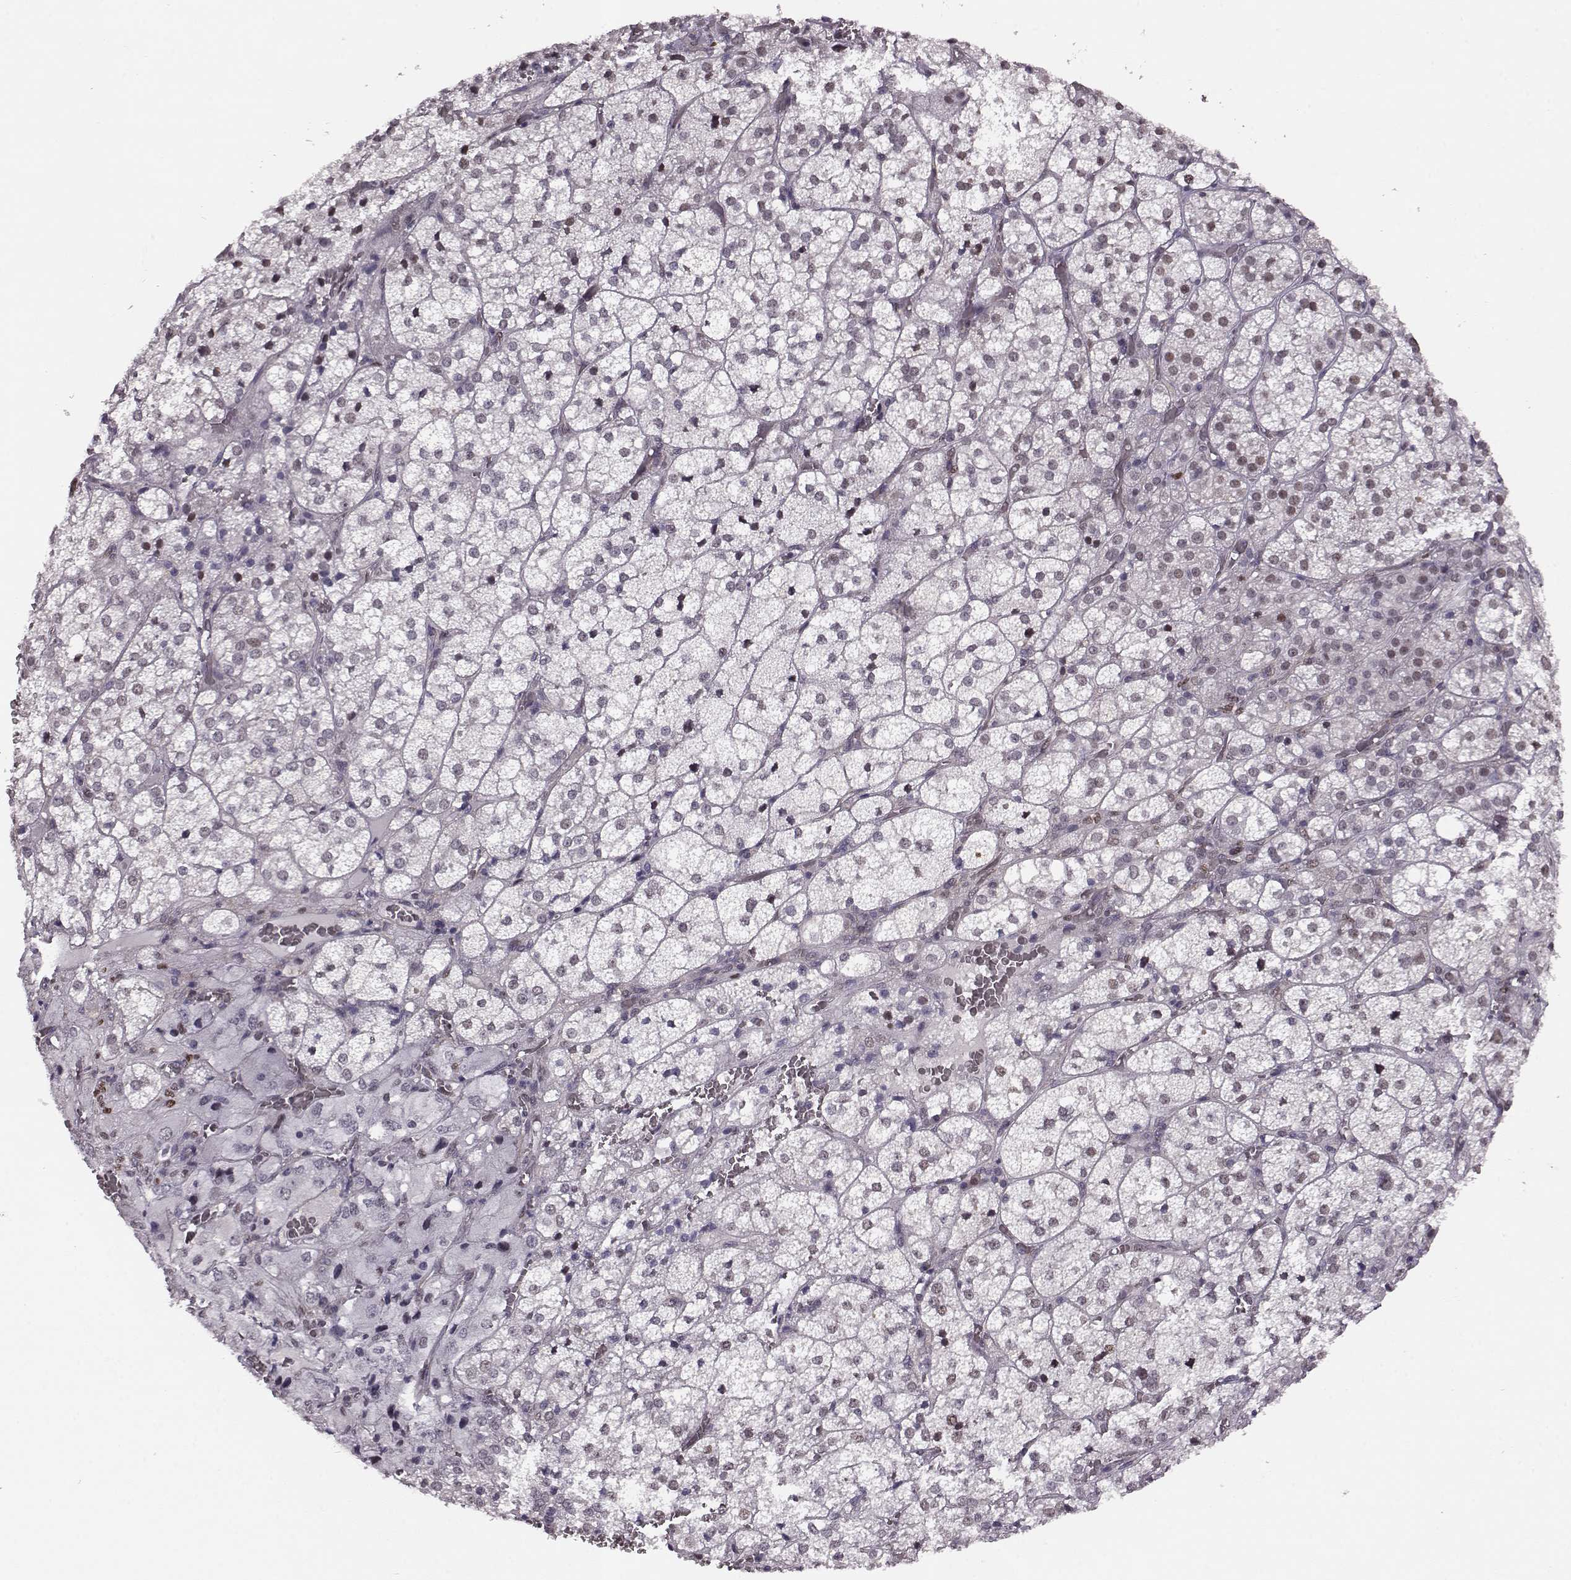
{"staining": {"intensity": "weak", "quantity": "<25%", "location": "nuclear"}, "tissue": "adrenal gland", "cell_type": "Glandular cells", "image_type": "normal", "snomed": [{"axis": "morphology", "description": "Normal tissue, NOS"}, {"axis": "topography", "description": "Adrenal gland"}], "caption": "IHC photomicrograph of benign adrenal gland stained for a protein (brown), which reveals no staining in glandular cells.", "gene": "KLF6", "patient": {"sex": "female", "age": 60}}